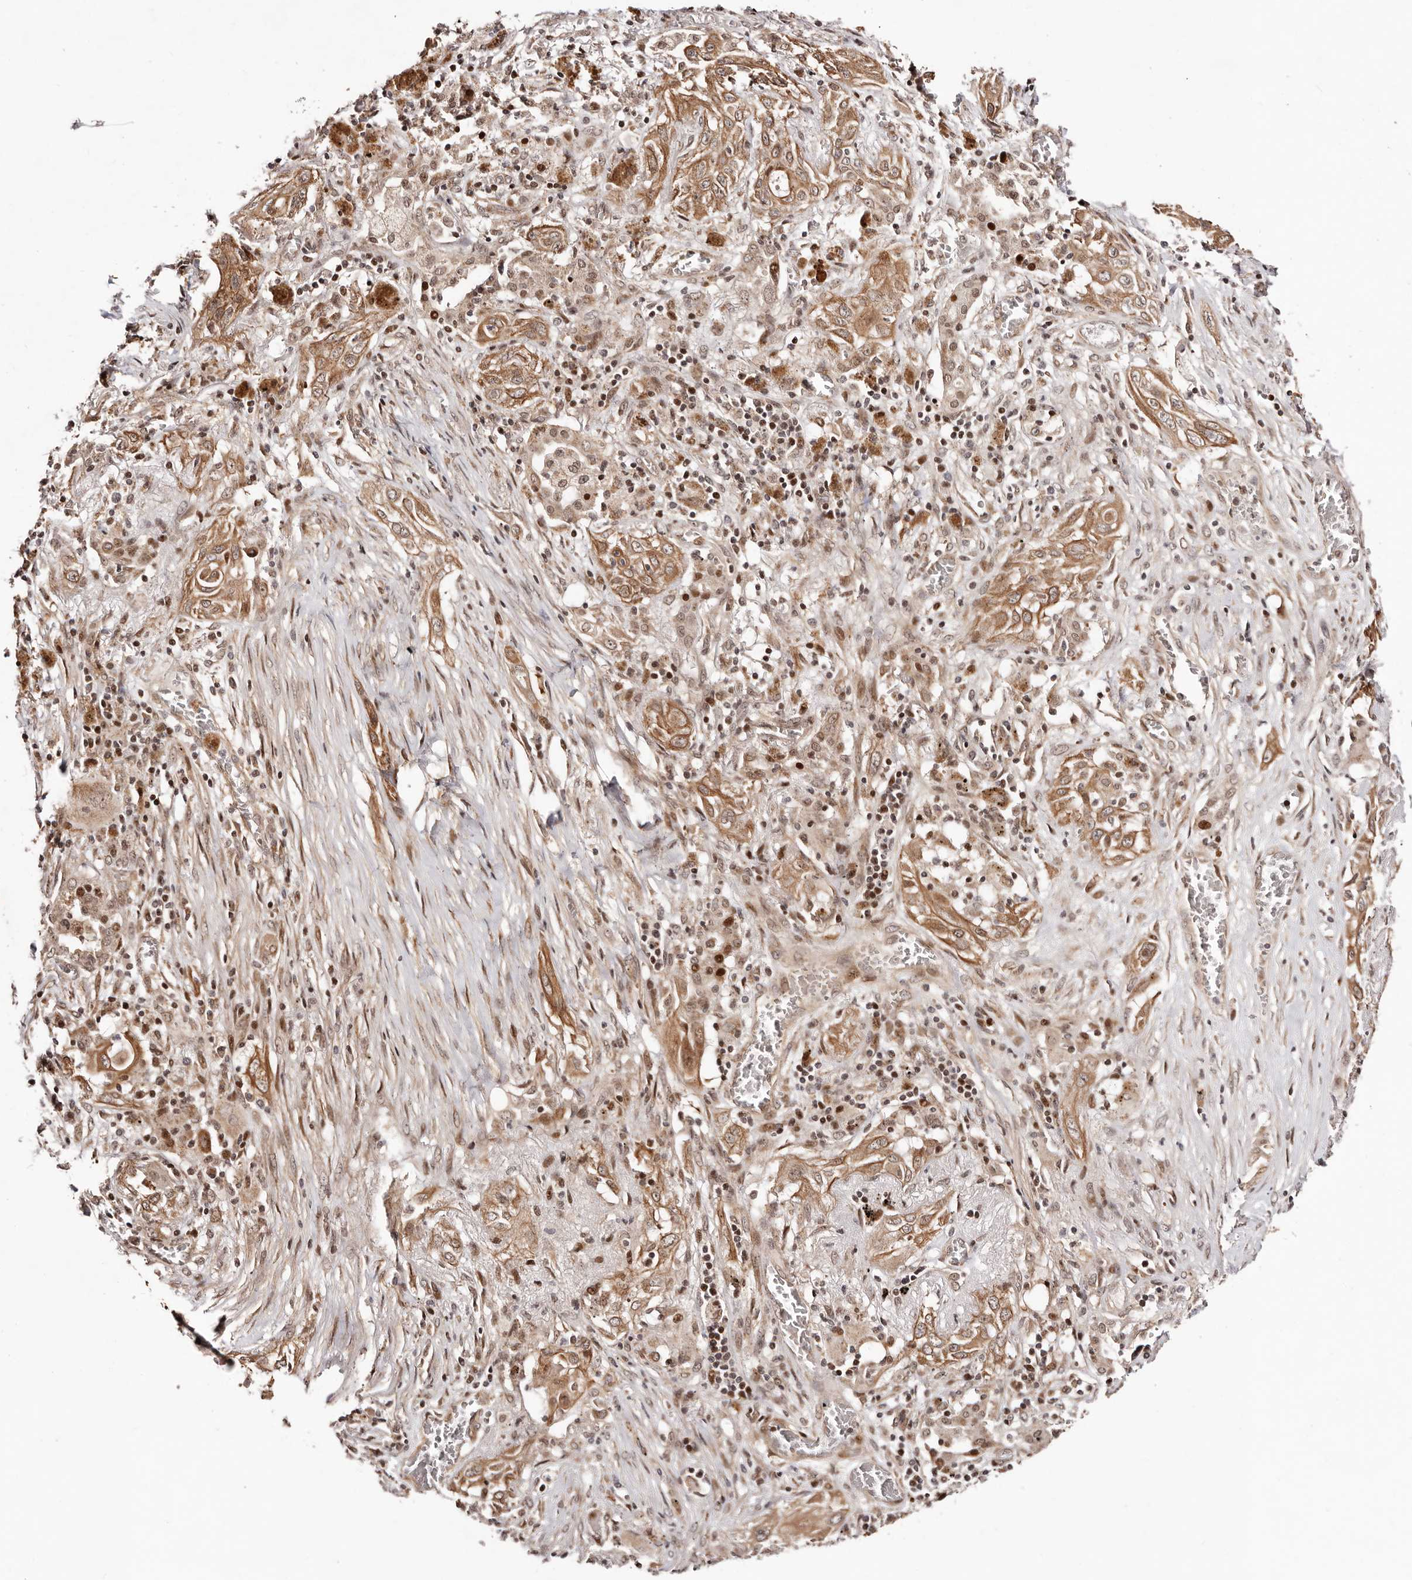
{"staining": {"intensity": "moderate", "quantity": ">75%", "location": "cytoplasmic/membranous"}, "tissue": "lung cancer", "cell_type": "Tumor cells", "image_type": "cancer", "snomed": [{"axis": "morphology", "description": "Squamous cell carcinoma, NOS"}, {"axis": "topography", "description": "Lung"}], "caption": "Brown immunohistochemical staining in lung cancer shows moderate cytoplasmic/membranous staining in approximately >75% of tumor cells.", "gene": "HIVEP3", "patient": {"sex": "female", "age": 47}}